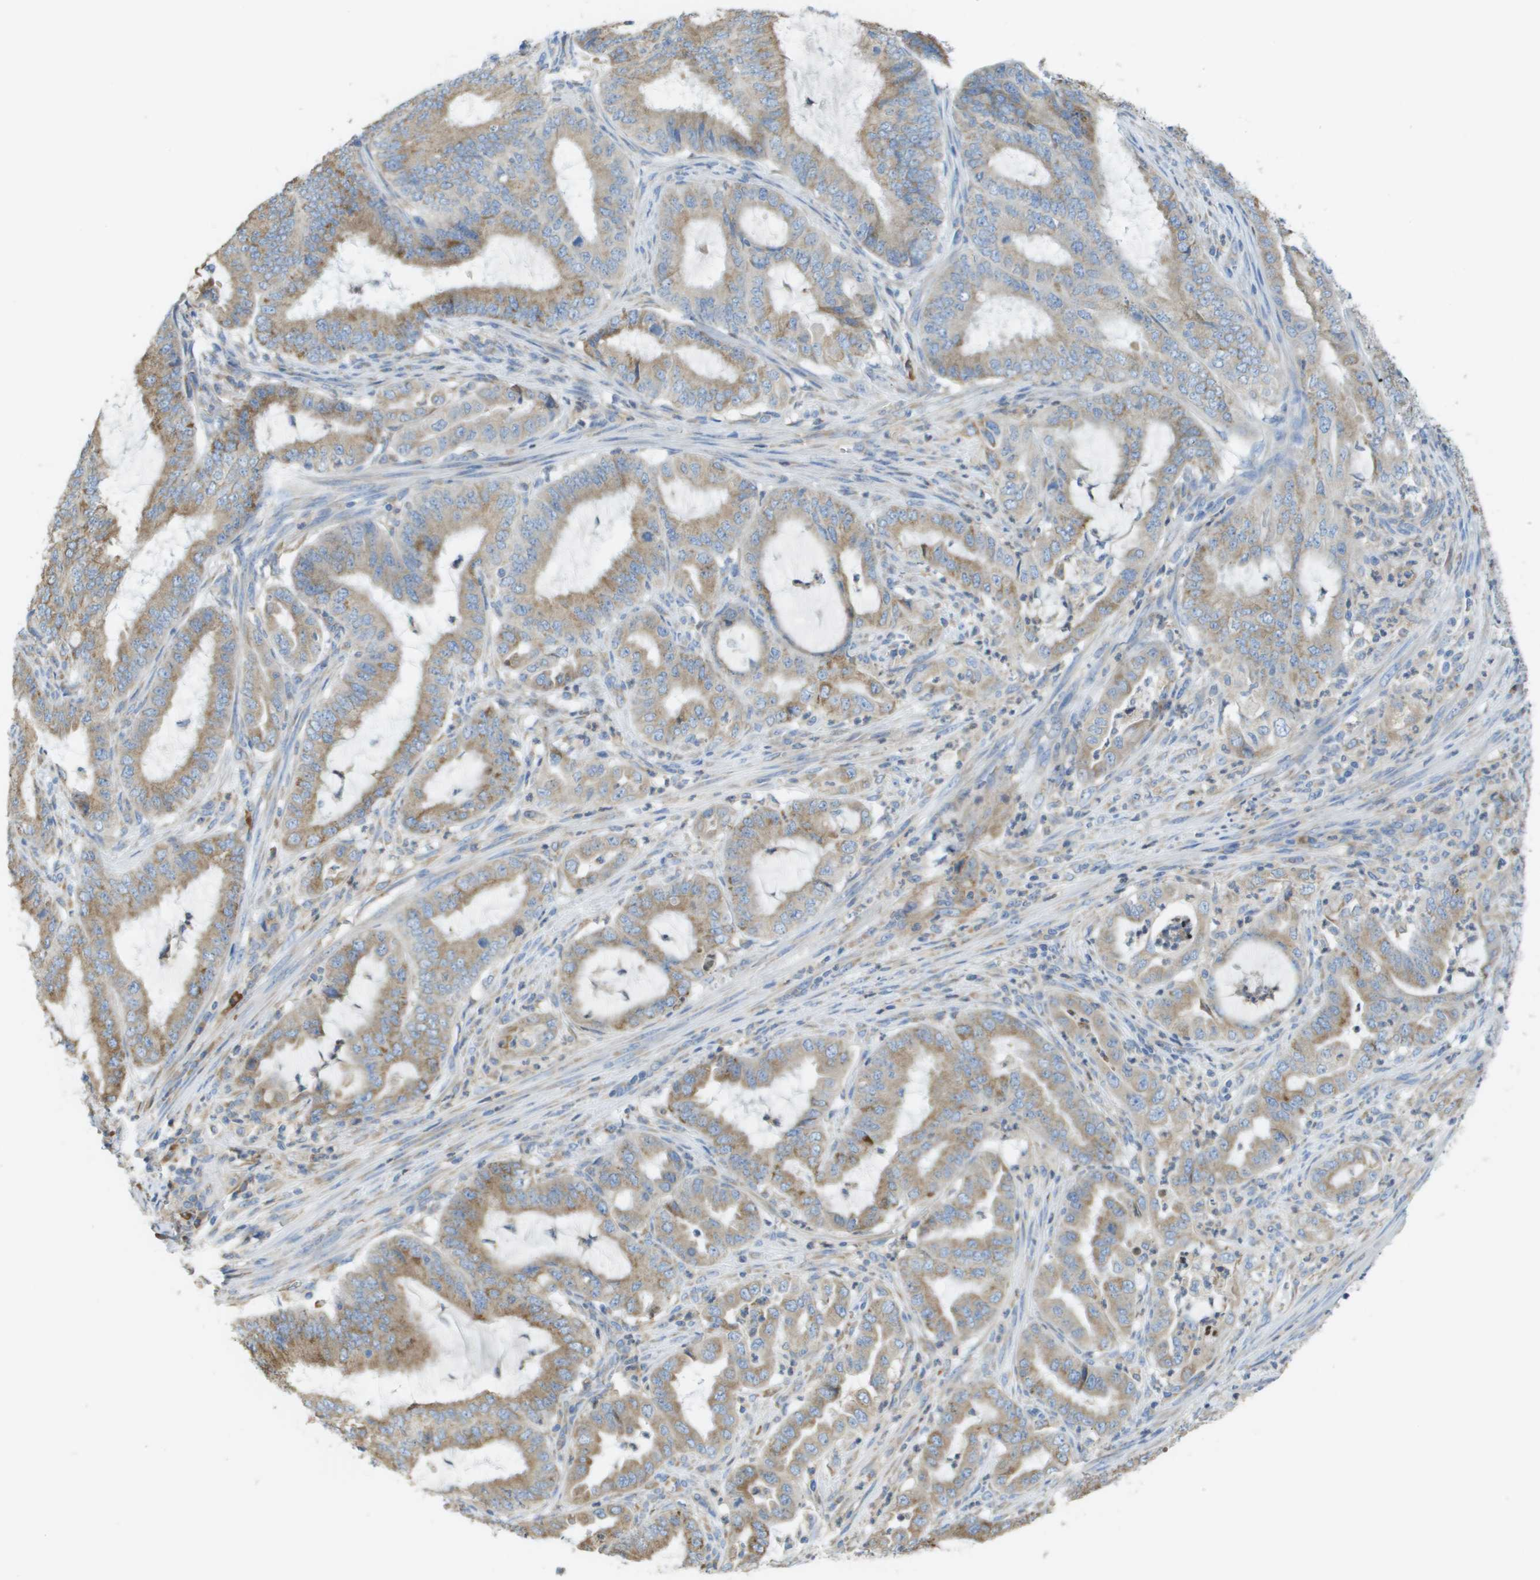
{"staining": {"intensity": "weak", "quantity": ">75%", "location": "cytoplasmic/membranous"}, "tissue": "endometrial cancer", "cell_type": "Tumor cells", "image_type": "cancer", "snomed": [{"axis": "morphology", "description": "Adenocarcinoma, NOS"}, {"axis": "topography", "description": "Endometrium"}], "caption": "This is a micrograph of immunohistochemistry staining of endometrial adenocarcinoma, which shows weak positivity in the cytoplasmic/membranous of tumor cells.", "gene": "SDR42E1", "patient": {"sex": "female", "age": 70}}